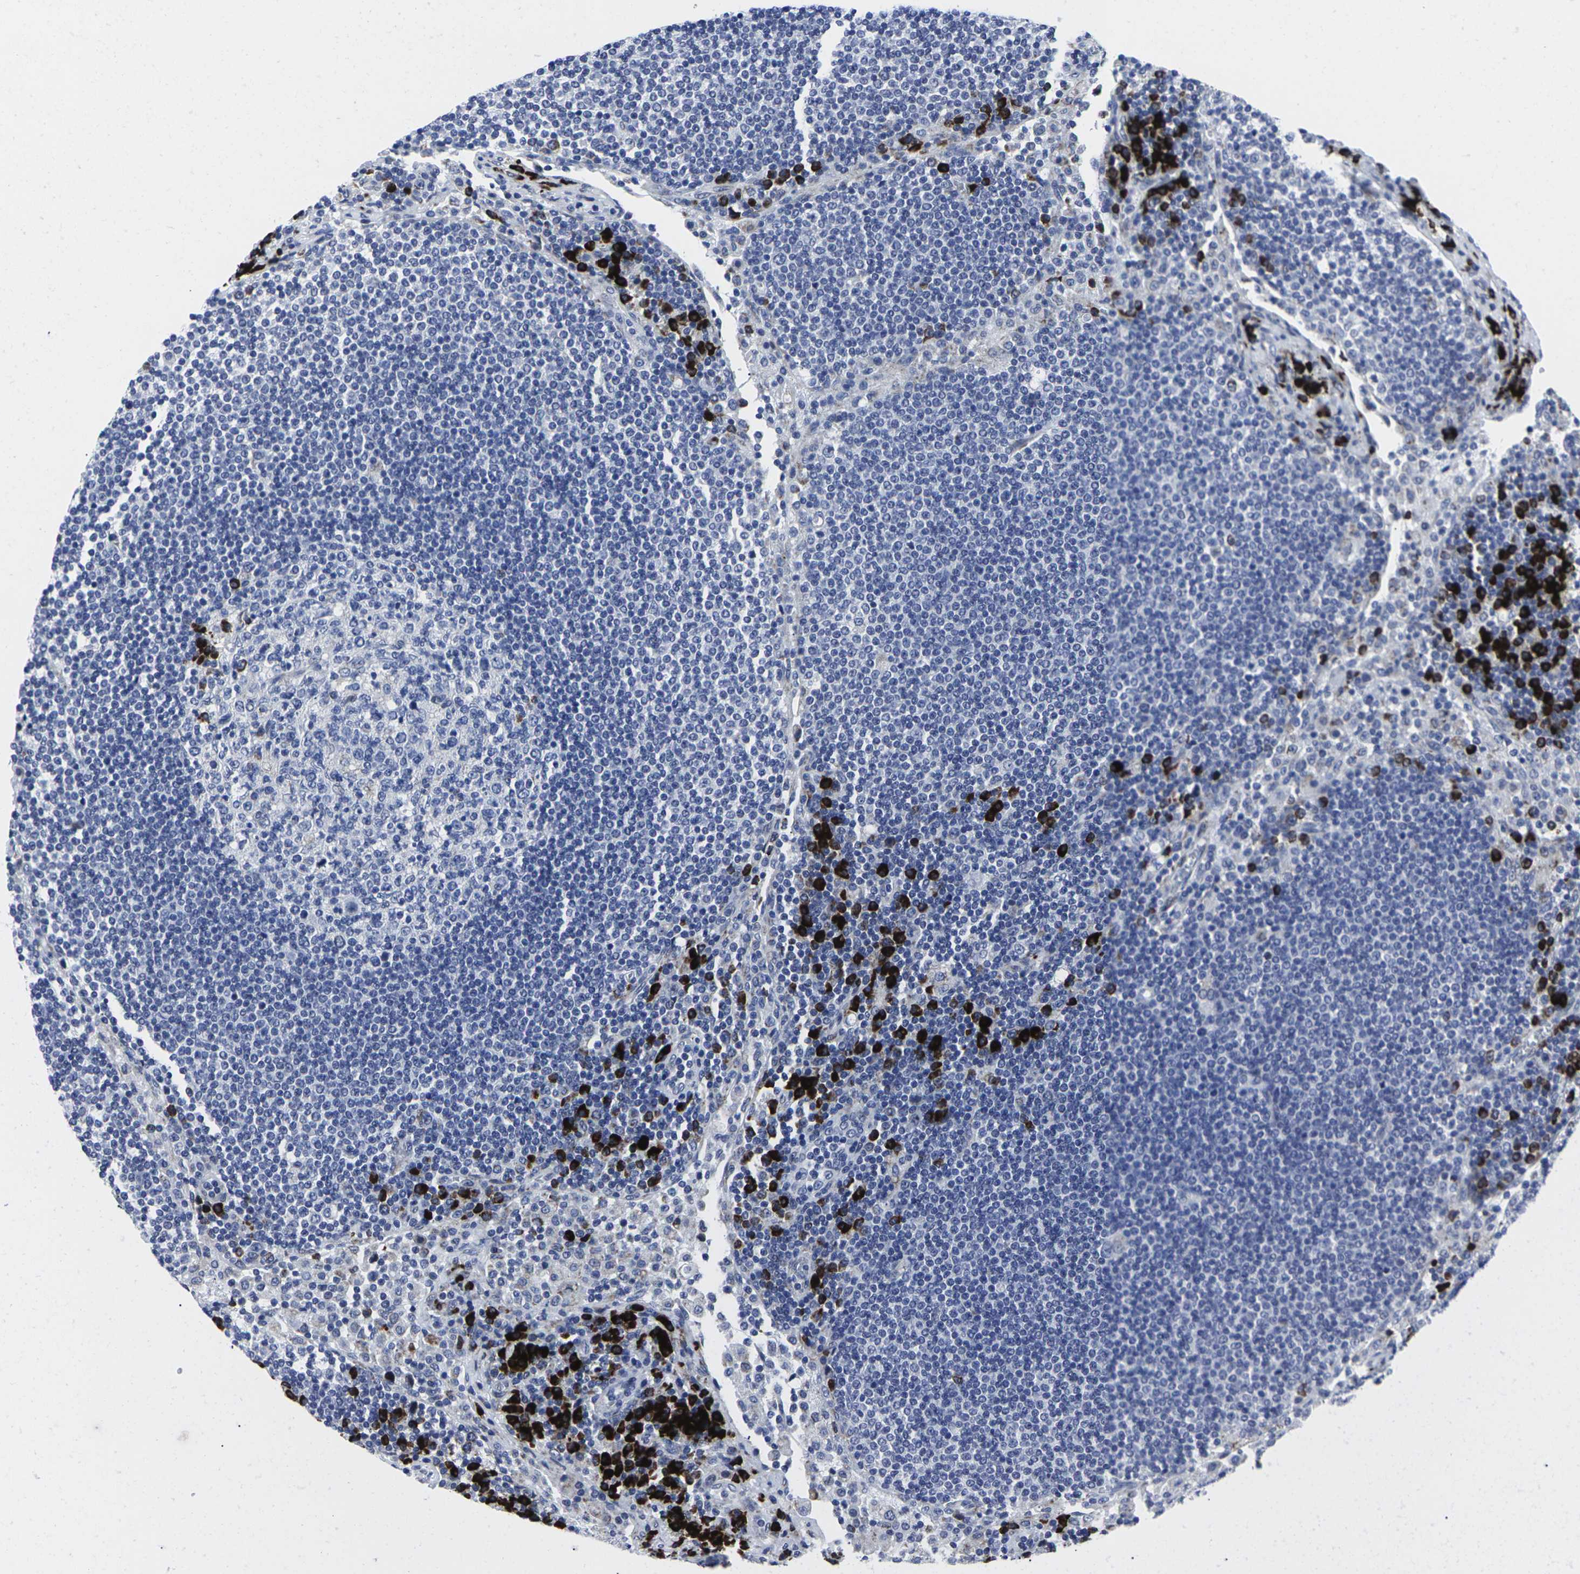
{"staining": {"intensity": "negative", "quantity": "none", "location": "none"}, "tissue": "lymph node", "cell_type": "Germinal center cells", "image_type": "normal", "snomed": [{"axis": "morphology", "description": "Normal tissue, NOS"}, {"axis": "topography", "description": "Lymph node"}], "caption": "This image is of unremarkable lymph node stained with IHC to label a protein in brown with the nuclei are counter-stained blue. There is no staining in germinal center cells. The staining was performed using DAB to visualize the protein expression in brown, while the nuclei were stained in blue with hematoxylin (Magnification: 20x).", "gene": "RPN1", "patient": {"sex": "female", "age": 53}}